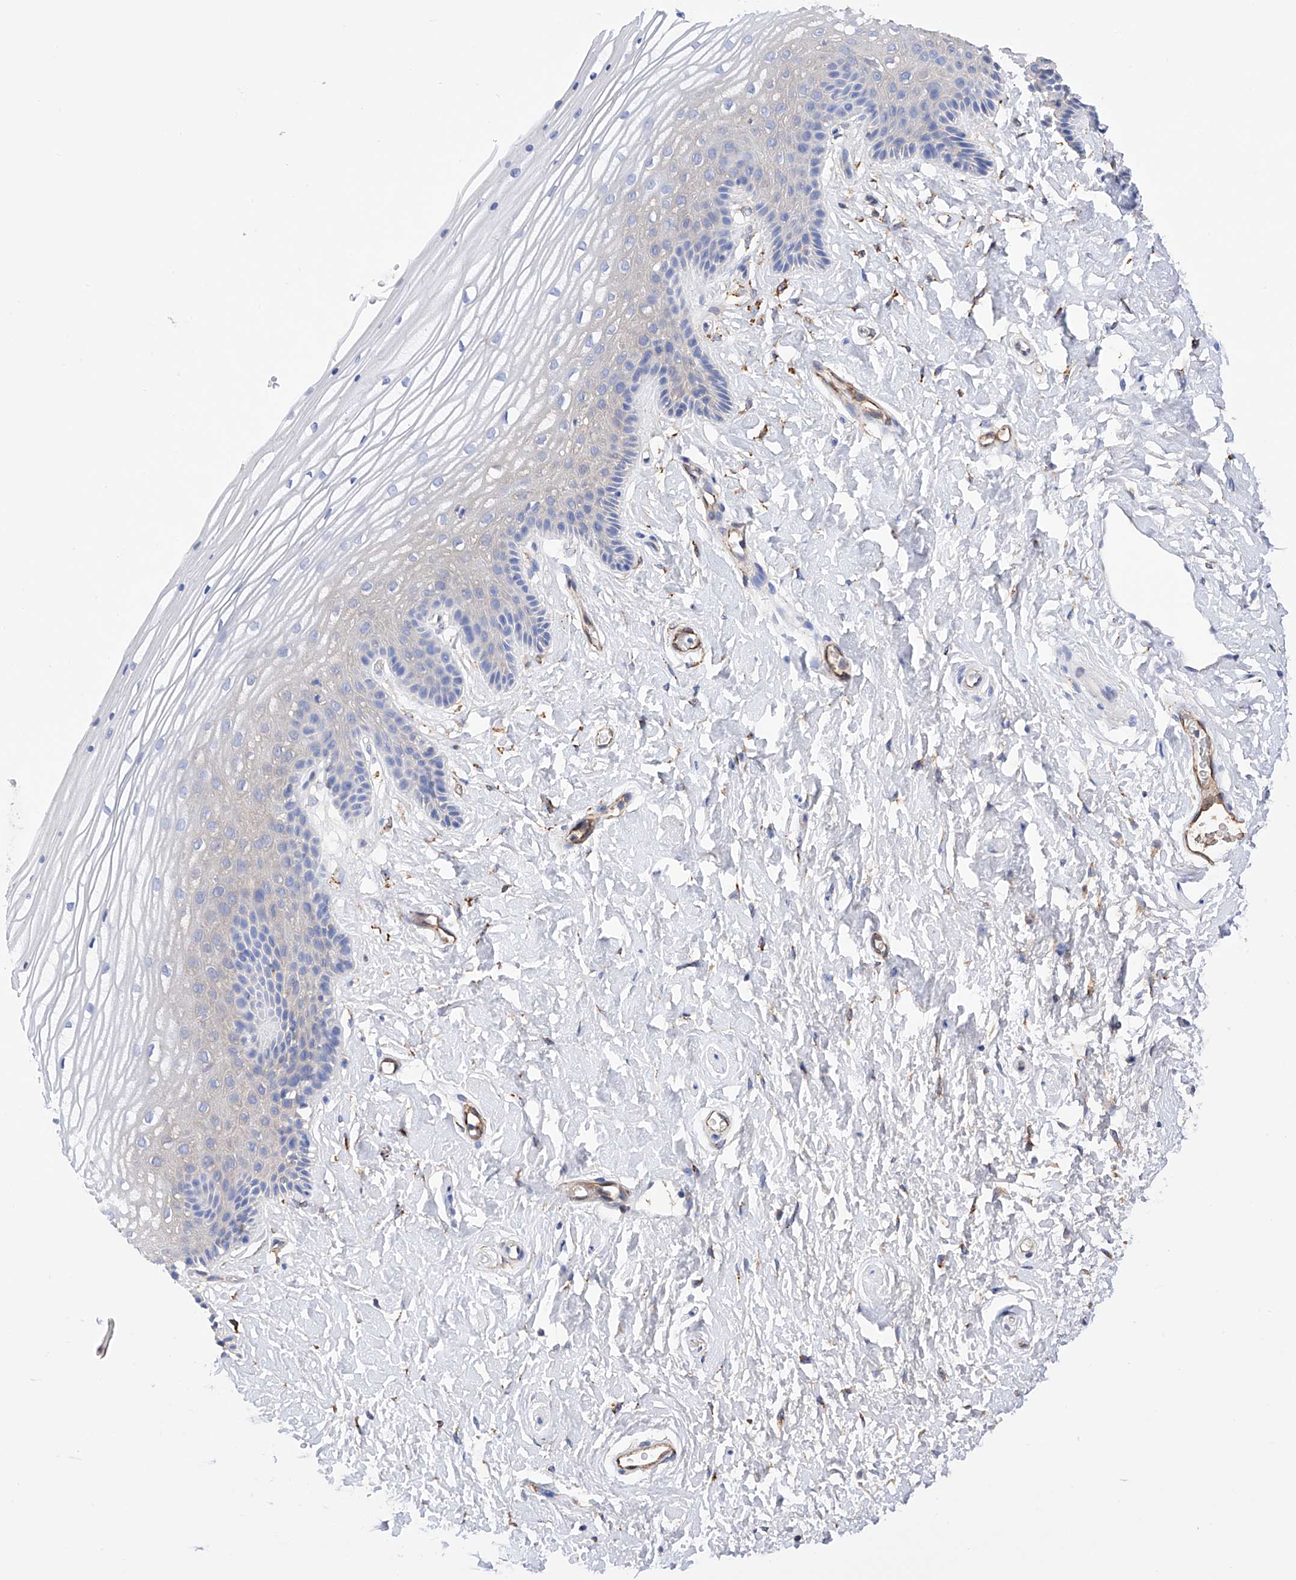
{"staining": {"intensity": "weak", "quantity": "25%-75%", "location": "cytoplasmic/membranous"}, "tissue": "vagina", "cell_type": "Squamous epithelial cells", "image_type": "normal", "snomed": [{"axis": "morphology", "description": "Normal tissue, NOS"}, {"axis": "topography", "description": "Vagina"}, {"axis": "topography", "description": "Cervix"}], "caption": "An immunohistochemistry (IHC) photomicrograph of benign tissue is shown. Protein staining in brown labels weak cytoplasmic/membranous positivity in vagina within squamous epithelial cells. (IHC, brightfield microscopy, high magnification).", "gene": "PDIA5", "patient": {"sex": "female", "age": 40}}